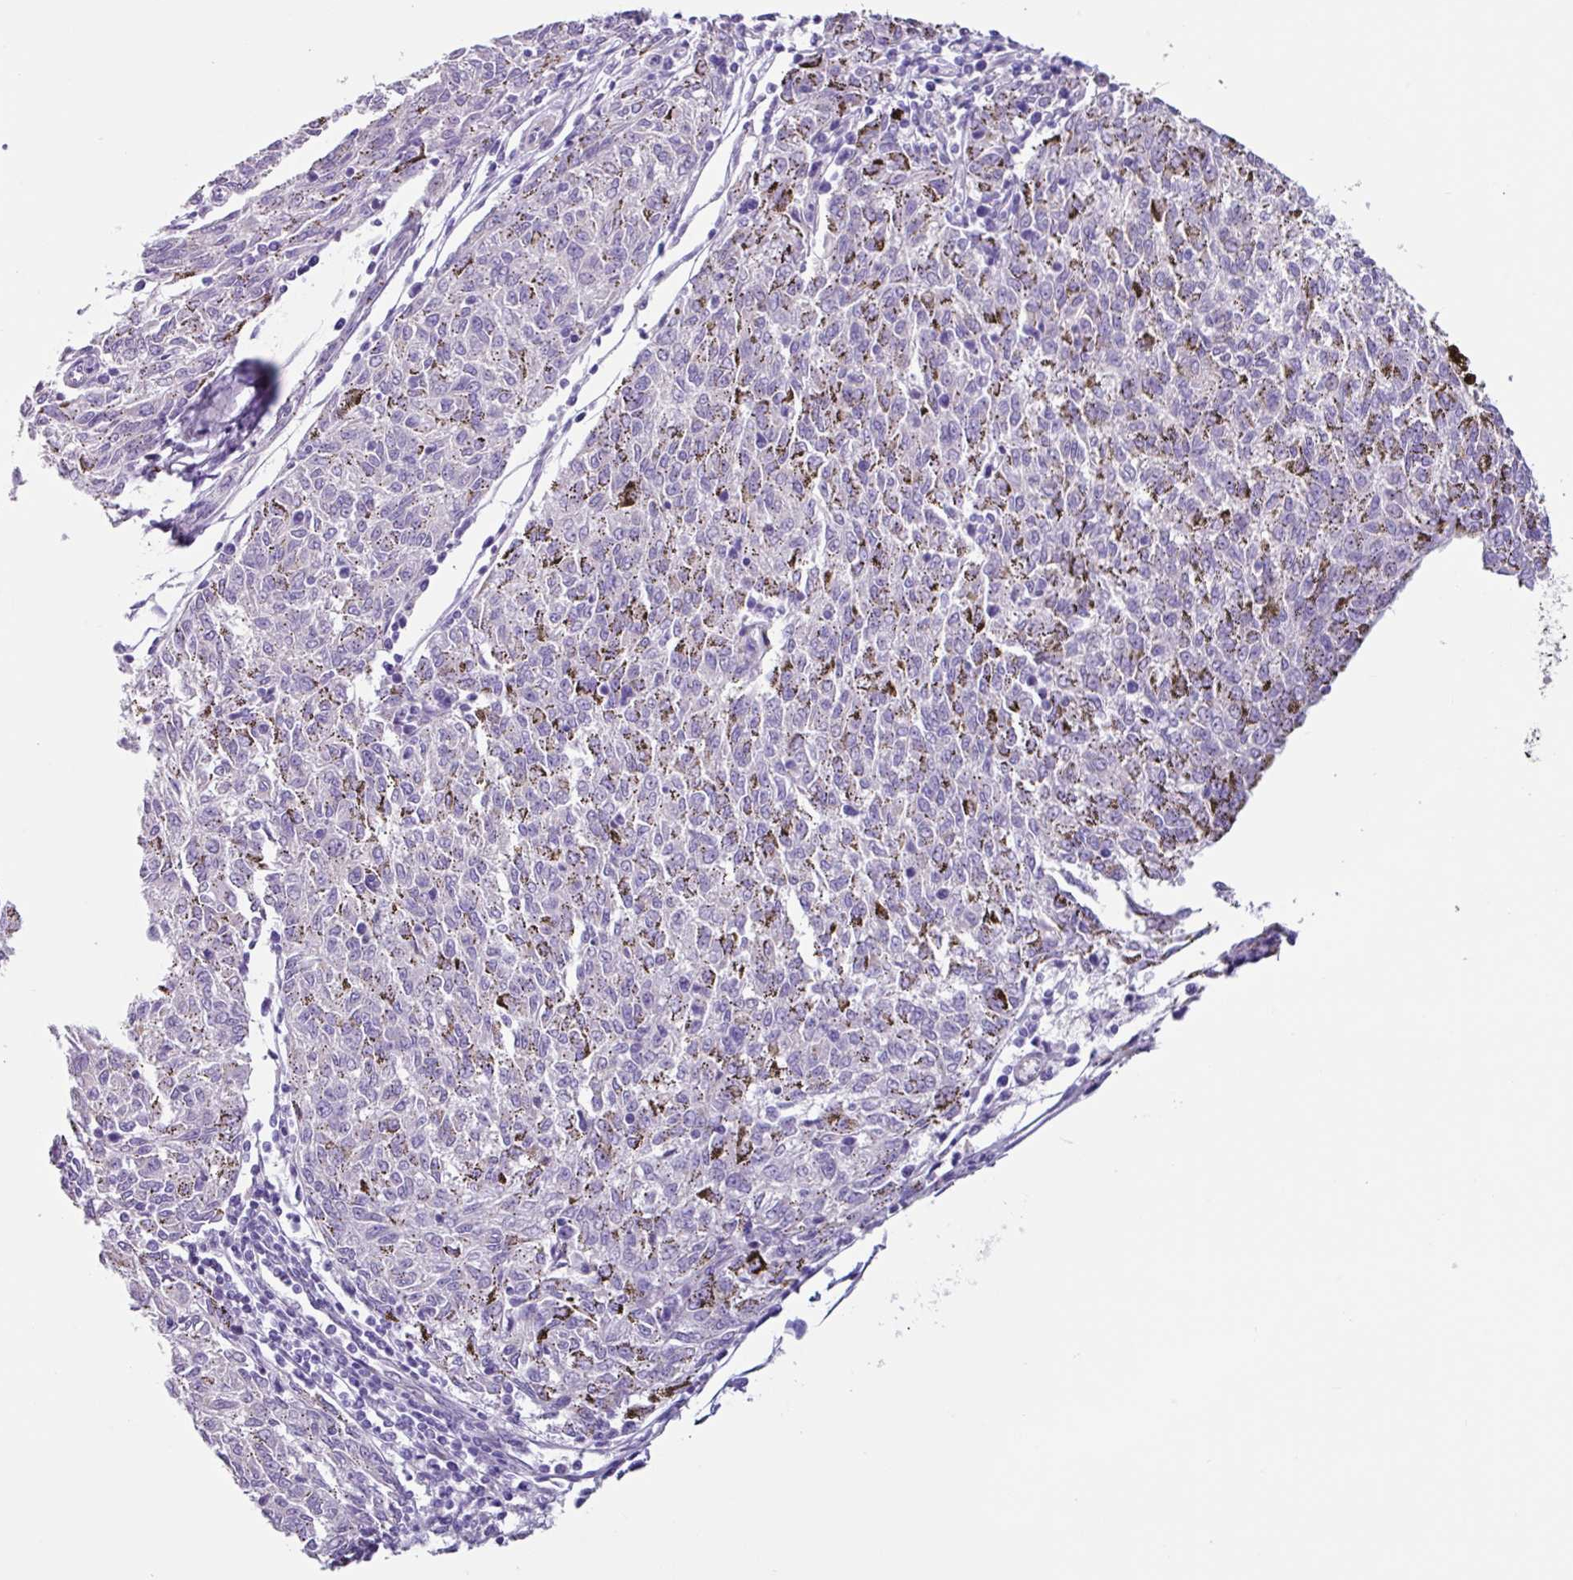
{"staining": {"intensity": "negative", "quantity": "none", "location": "none"}, "tissue": "melanoma", "cell_type": "Tumor cells", "image_type": "cancer", "snomed": [{"axis": "morphology", "description": "Malignant melanoma, NOS"}, {"axis": "topography", "description": "Skin"}], "caption": "The photomicrograph shows no staining of tumor cells in malignant melanoma.", "gene": "OTX1", "patient": {"sex": "female", "age": 72}}